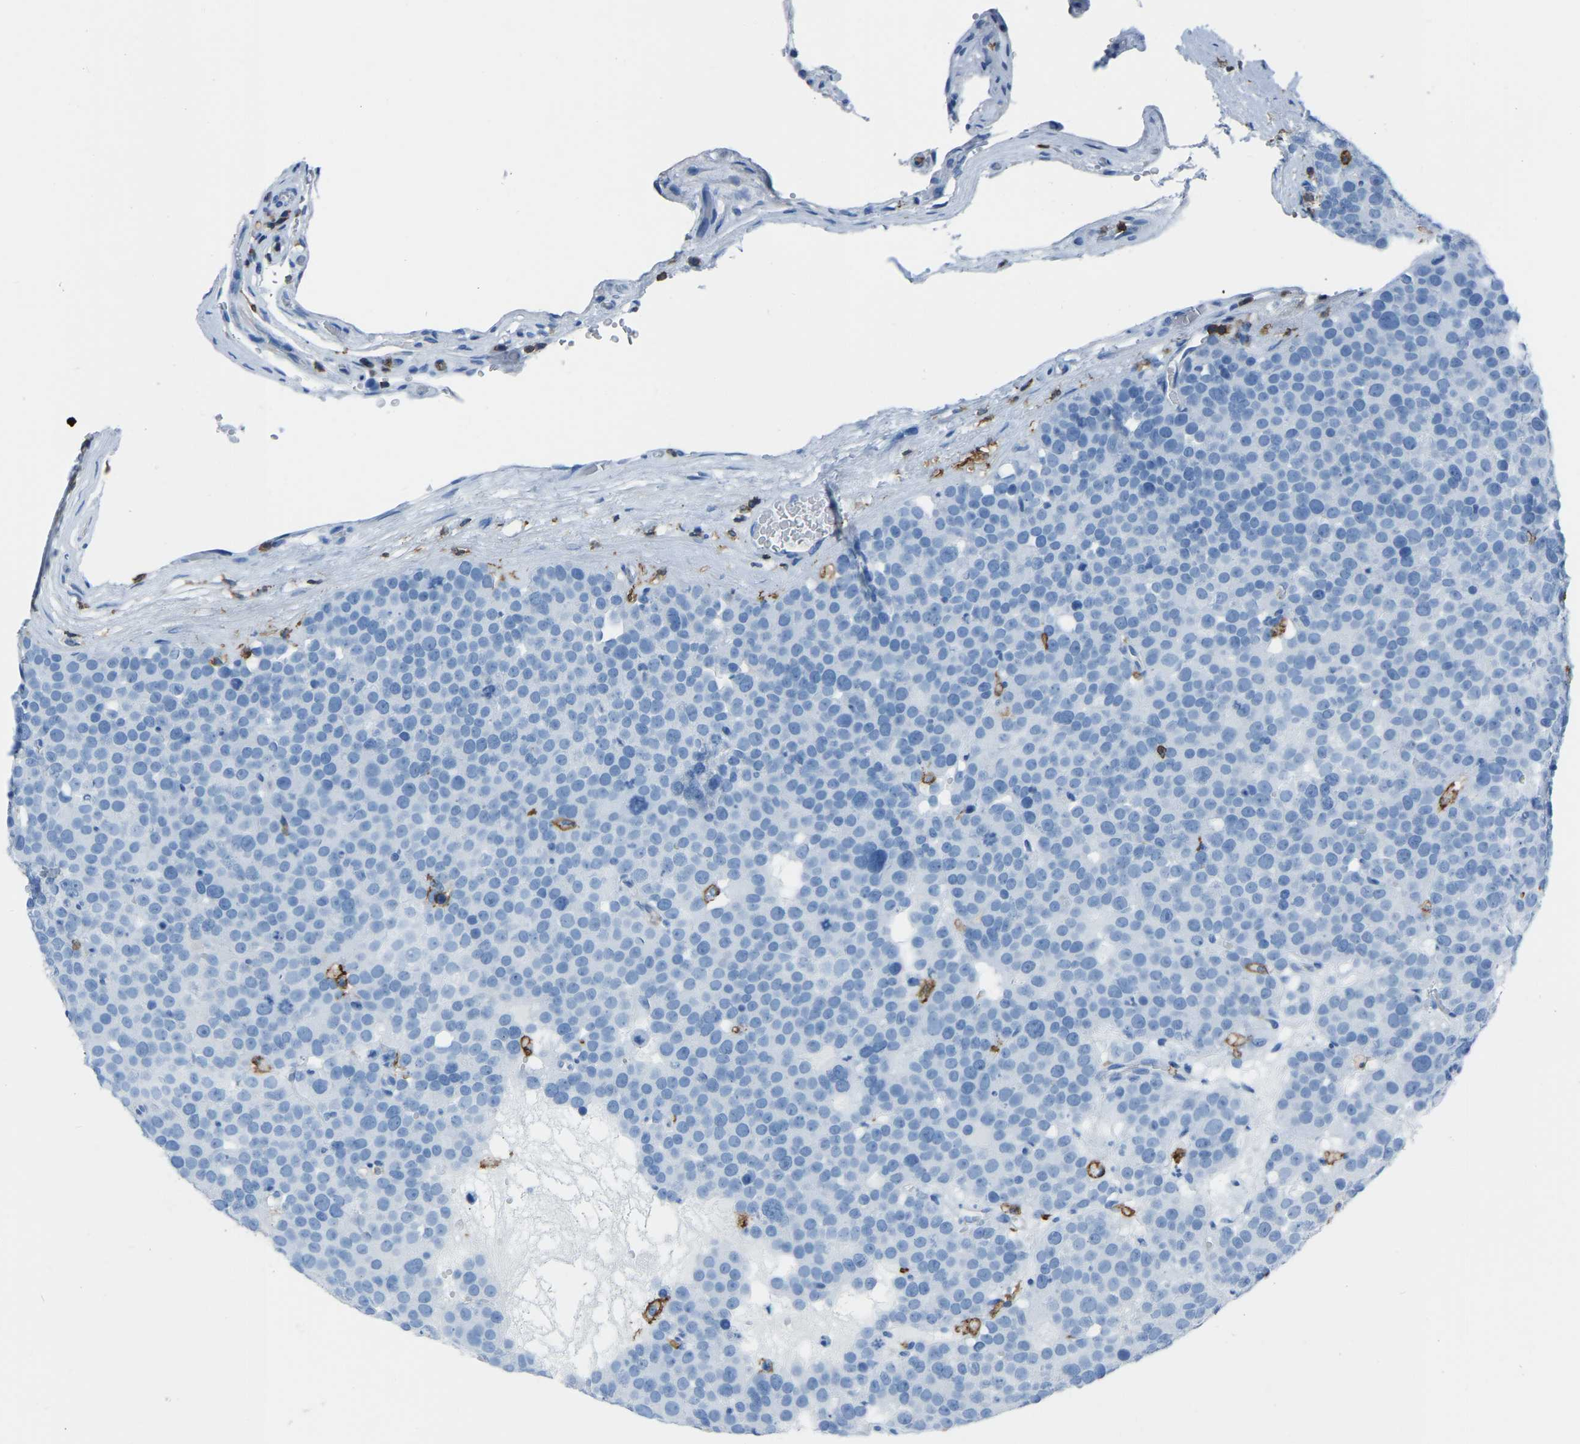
{"staining": {"intensity": "negative", "quantity": "none", "location": "none"}, "tissue": "testis cancer", "cell_type": "Tumor cells", "image_type": "cancer", "snomed": [{"axis": "morphology", "description": "Seminoma, NOS"}, {"axis": "topography", "description": "Testis"}], "caption": "Seminoma (testis) stained for a protein using immunohistochemistry shows no expression tumor cells.", "gene": "LSP1", "patient": {"sex": "male", "age": 71}}